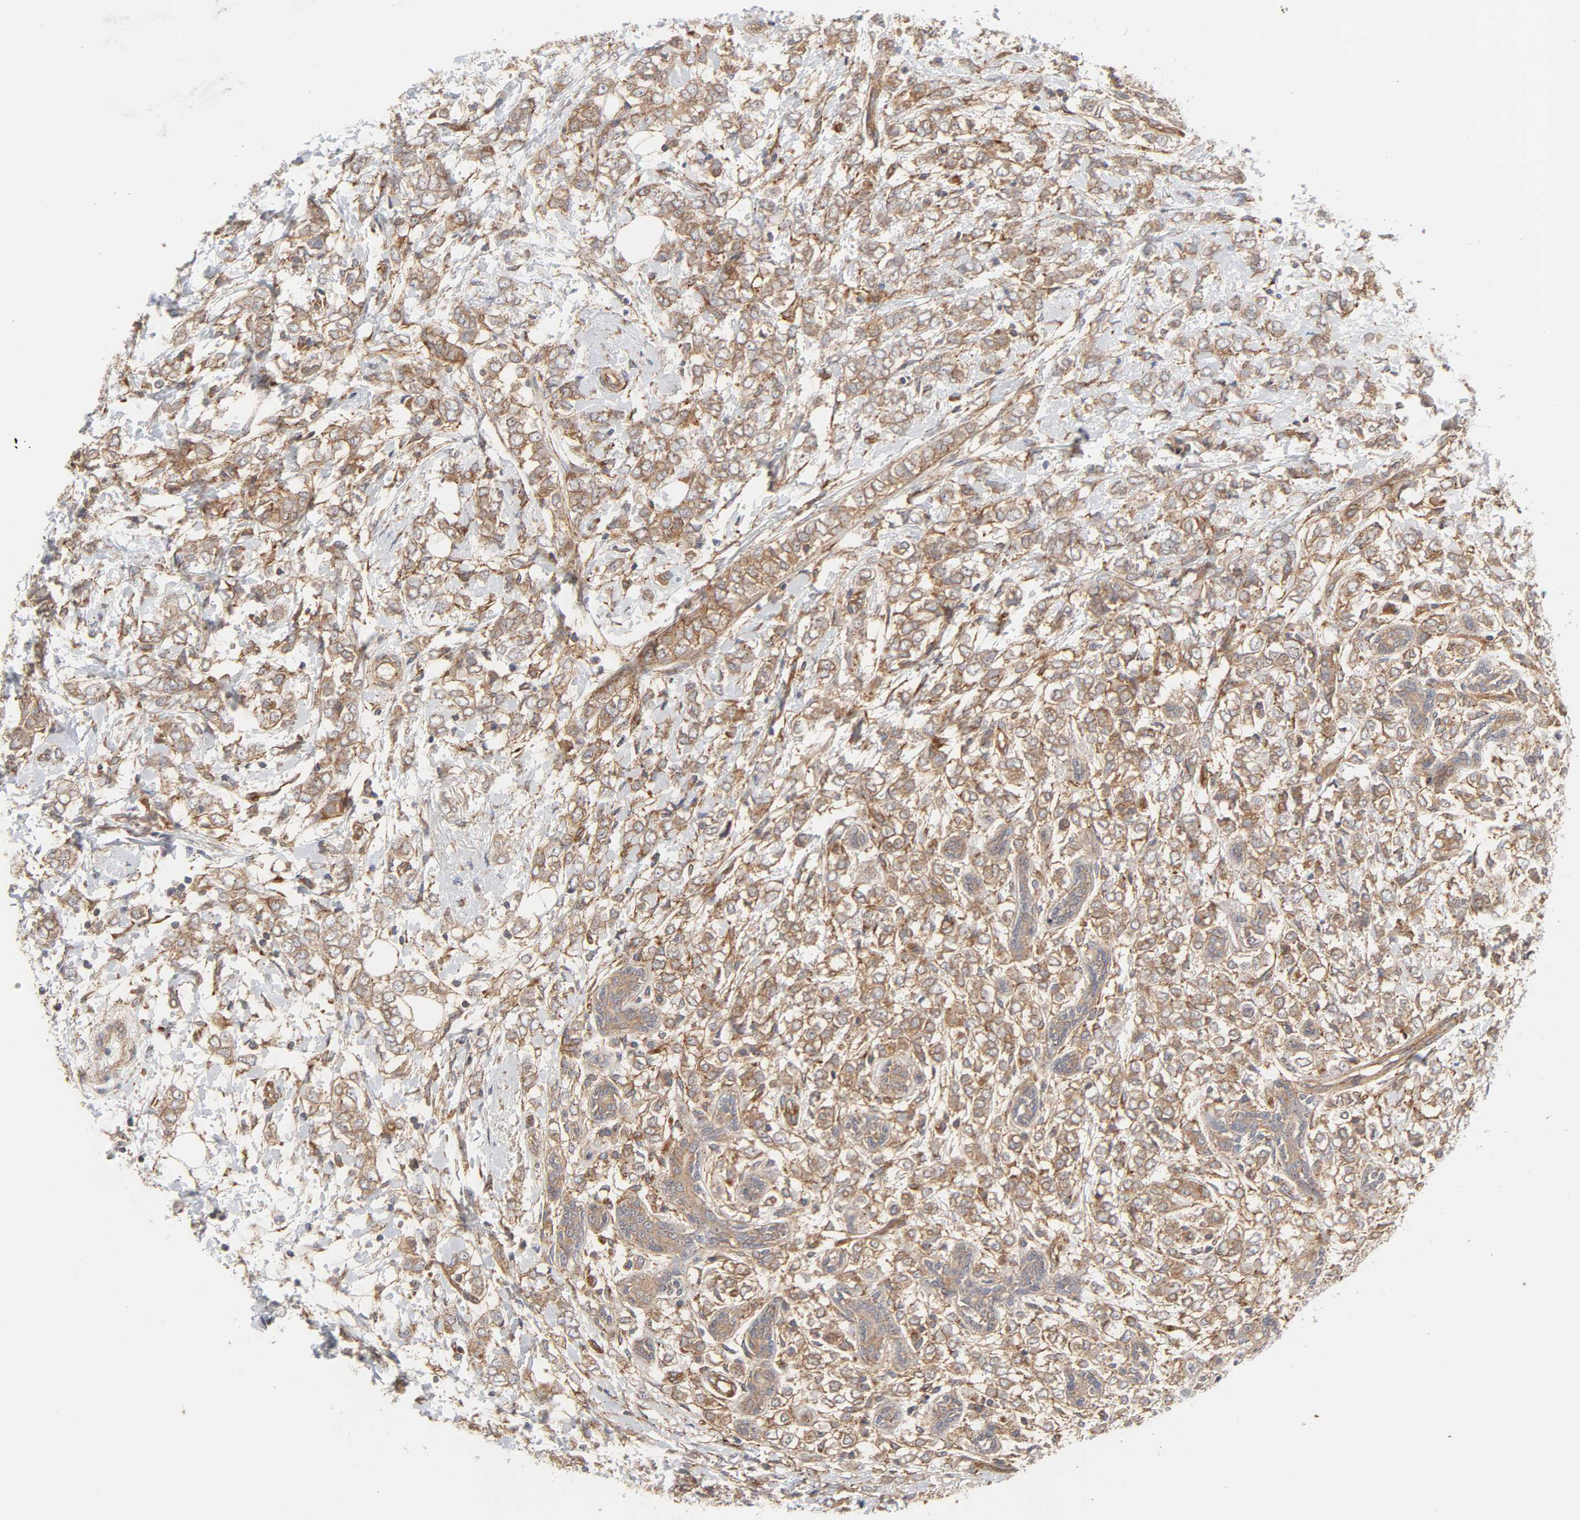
{"staining": {"intensity": "moderate", "quantity": ">75%", "location": "cytoplasmic/membranous"}, "tissue": "breast cancer", "cell_type": "Tumor cells", "image_type": "cancer", "snomed": [{"axis": "morphology", "description": "Normal tissue, NOS"}, {"axis": "morphology", "description": "Lobular carcinoma"}, {"axis": "topography", "description": "Breast"}], "caption": "Moderate cytoplasmic/membranous protein expression is seen in approximately >75% of tumor cells in breast cancer (lobular carcinoma).", "gene": "AP2A1", "patient": {"sex": "female", "age": 47}}